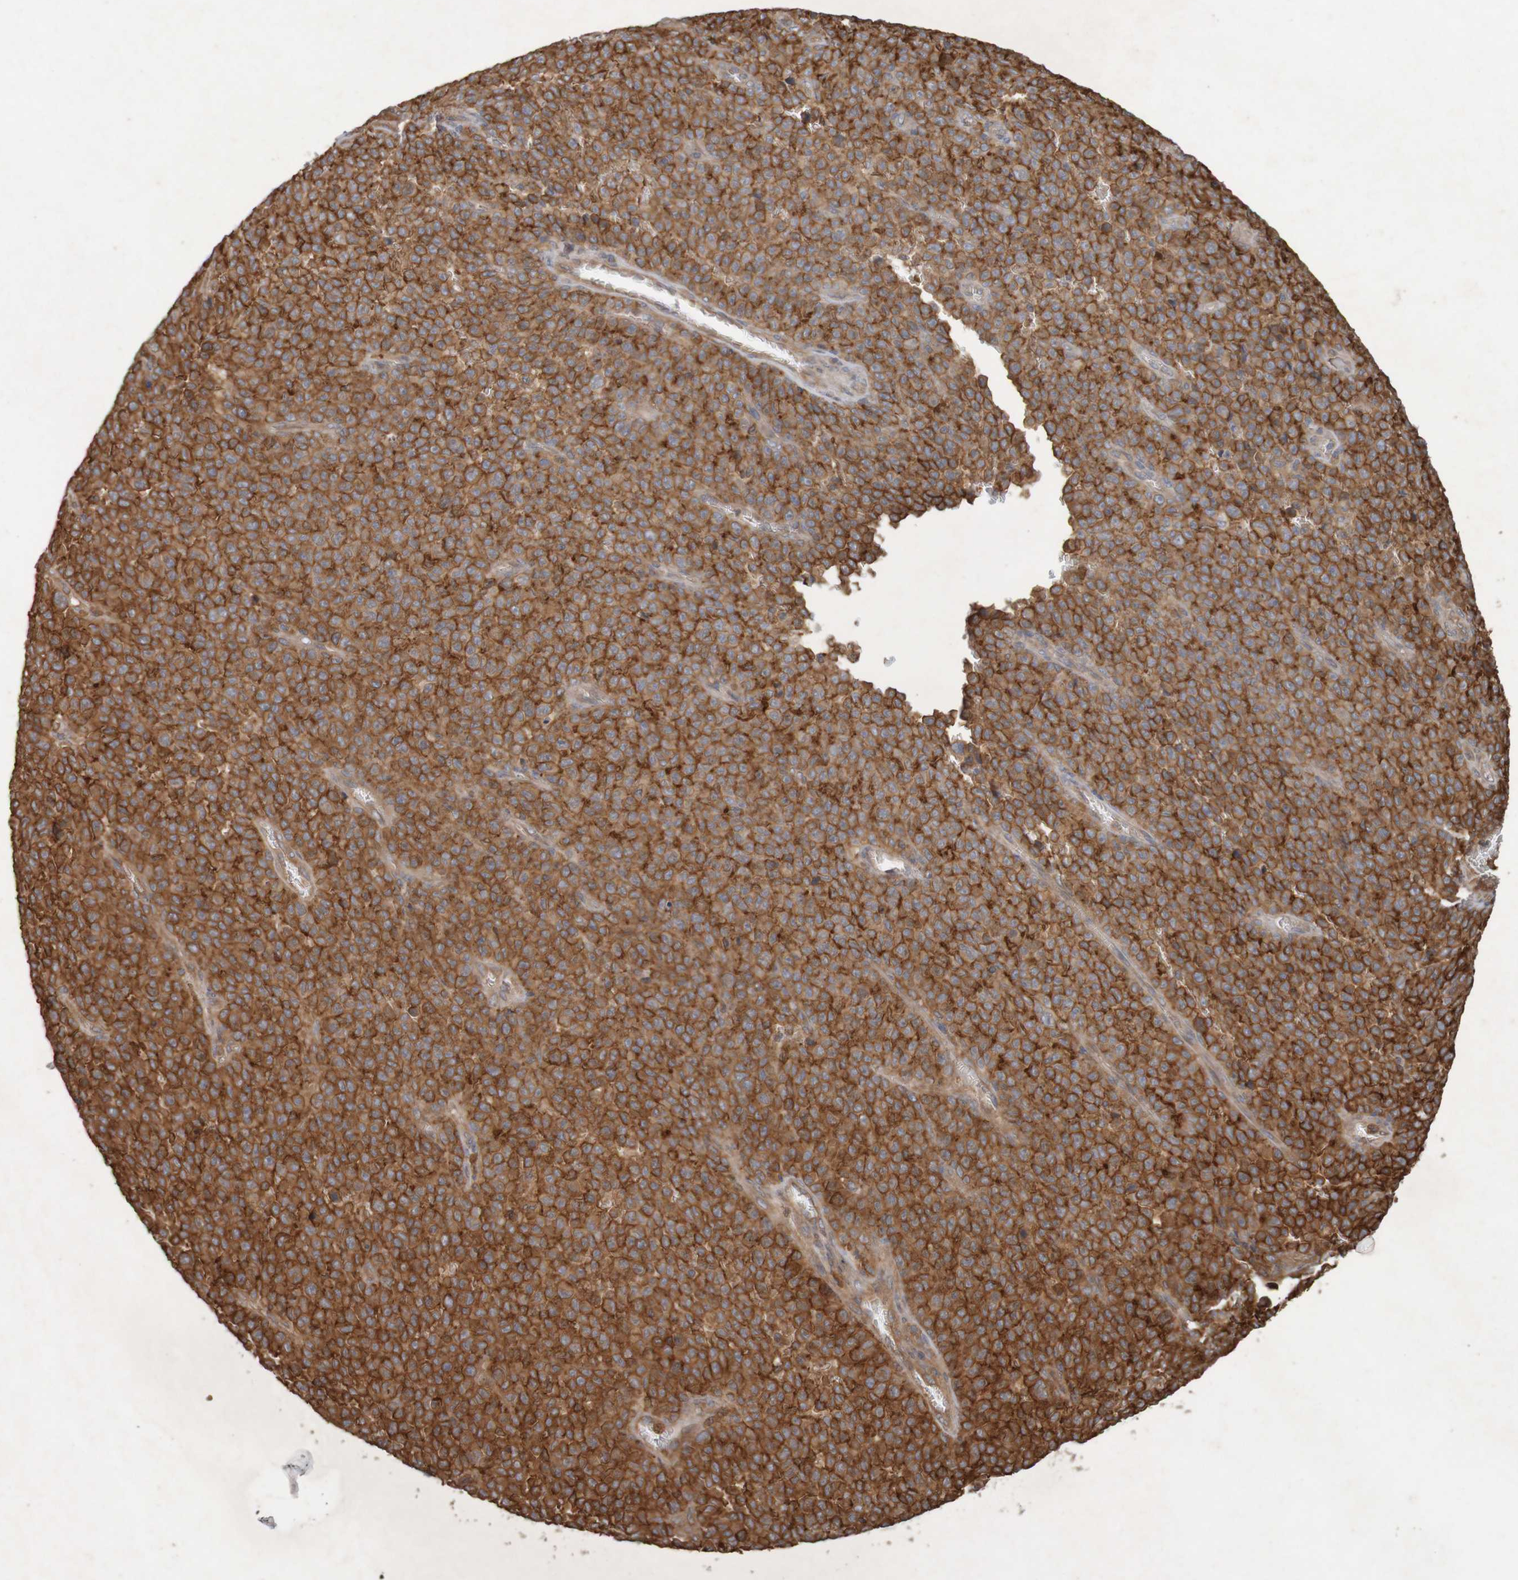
{"staining": {"intensity": "moderate", "quantity": ">75%", "location": "cytoplasmic/membranous"}, "tissue": "melanoma", "cell_type": "Tumor cells", "image_type": "cancer", "snomed": [{"axis": "morphology", "description": "Malignant melanoma, NOS"}, {"axis": "topography", "description": "Skin"}], "caption": "DAB immunohistochemical staining of human malignant melanoma exhibits moderate cytoplasmic/membranous protein expression in approximately >75% of tumor cells. (brown staining indicates protein expression, while blue staining denotes nuclei).", "gene": "ARHGEF11", "patient": {"sex": "female", "age": 82}}